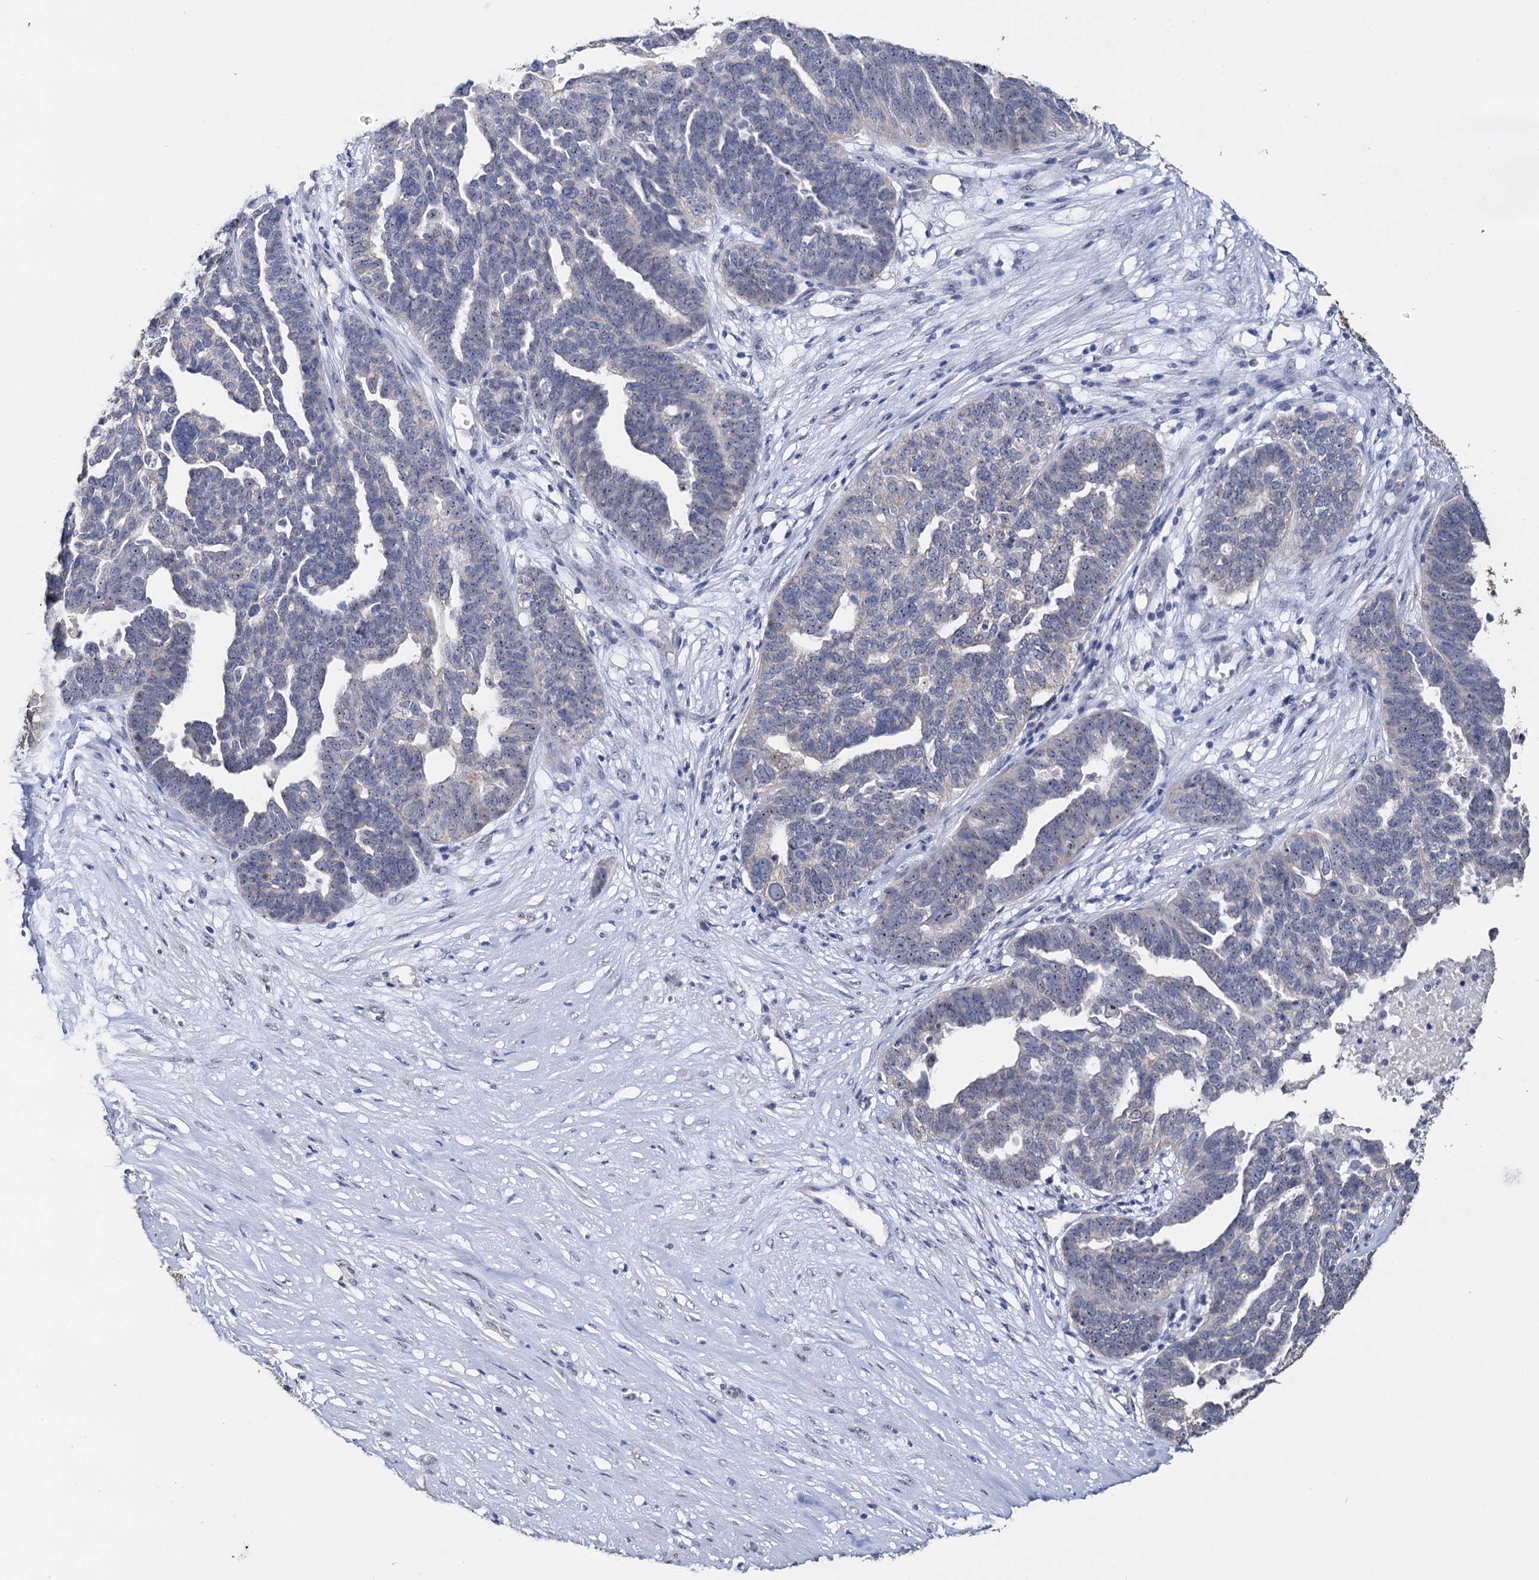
{"staining": {"intensity": "negative", "quantity": "none", "location": "none"}, "tissue": "ovarian cancer", "cell_type": "Tumor cells", "image_type": "cancer", "snomed": [{"axis": "morphology", "description": "Cystadenocarcinoma, serous, NOS"}, {"axis": "topography", "description": "Ovary"}], "caption": "A histopathology image of ovarian cancer stained for a protein demonstrates no brown staining in tumor cells. (DAB (3,3'-diaminobenzidine) immunohistochemistry (IHC), high magnification).", "gene": "C2CD3", "patient": {"sex": "female", "age": 59}}